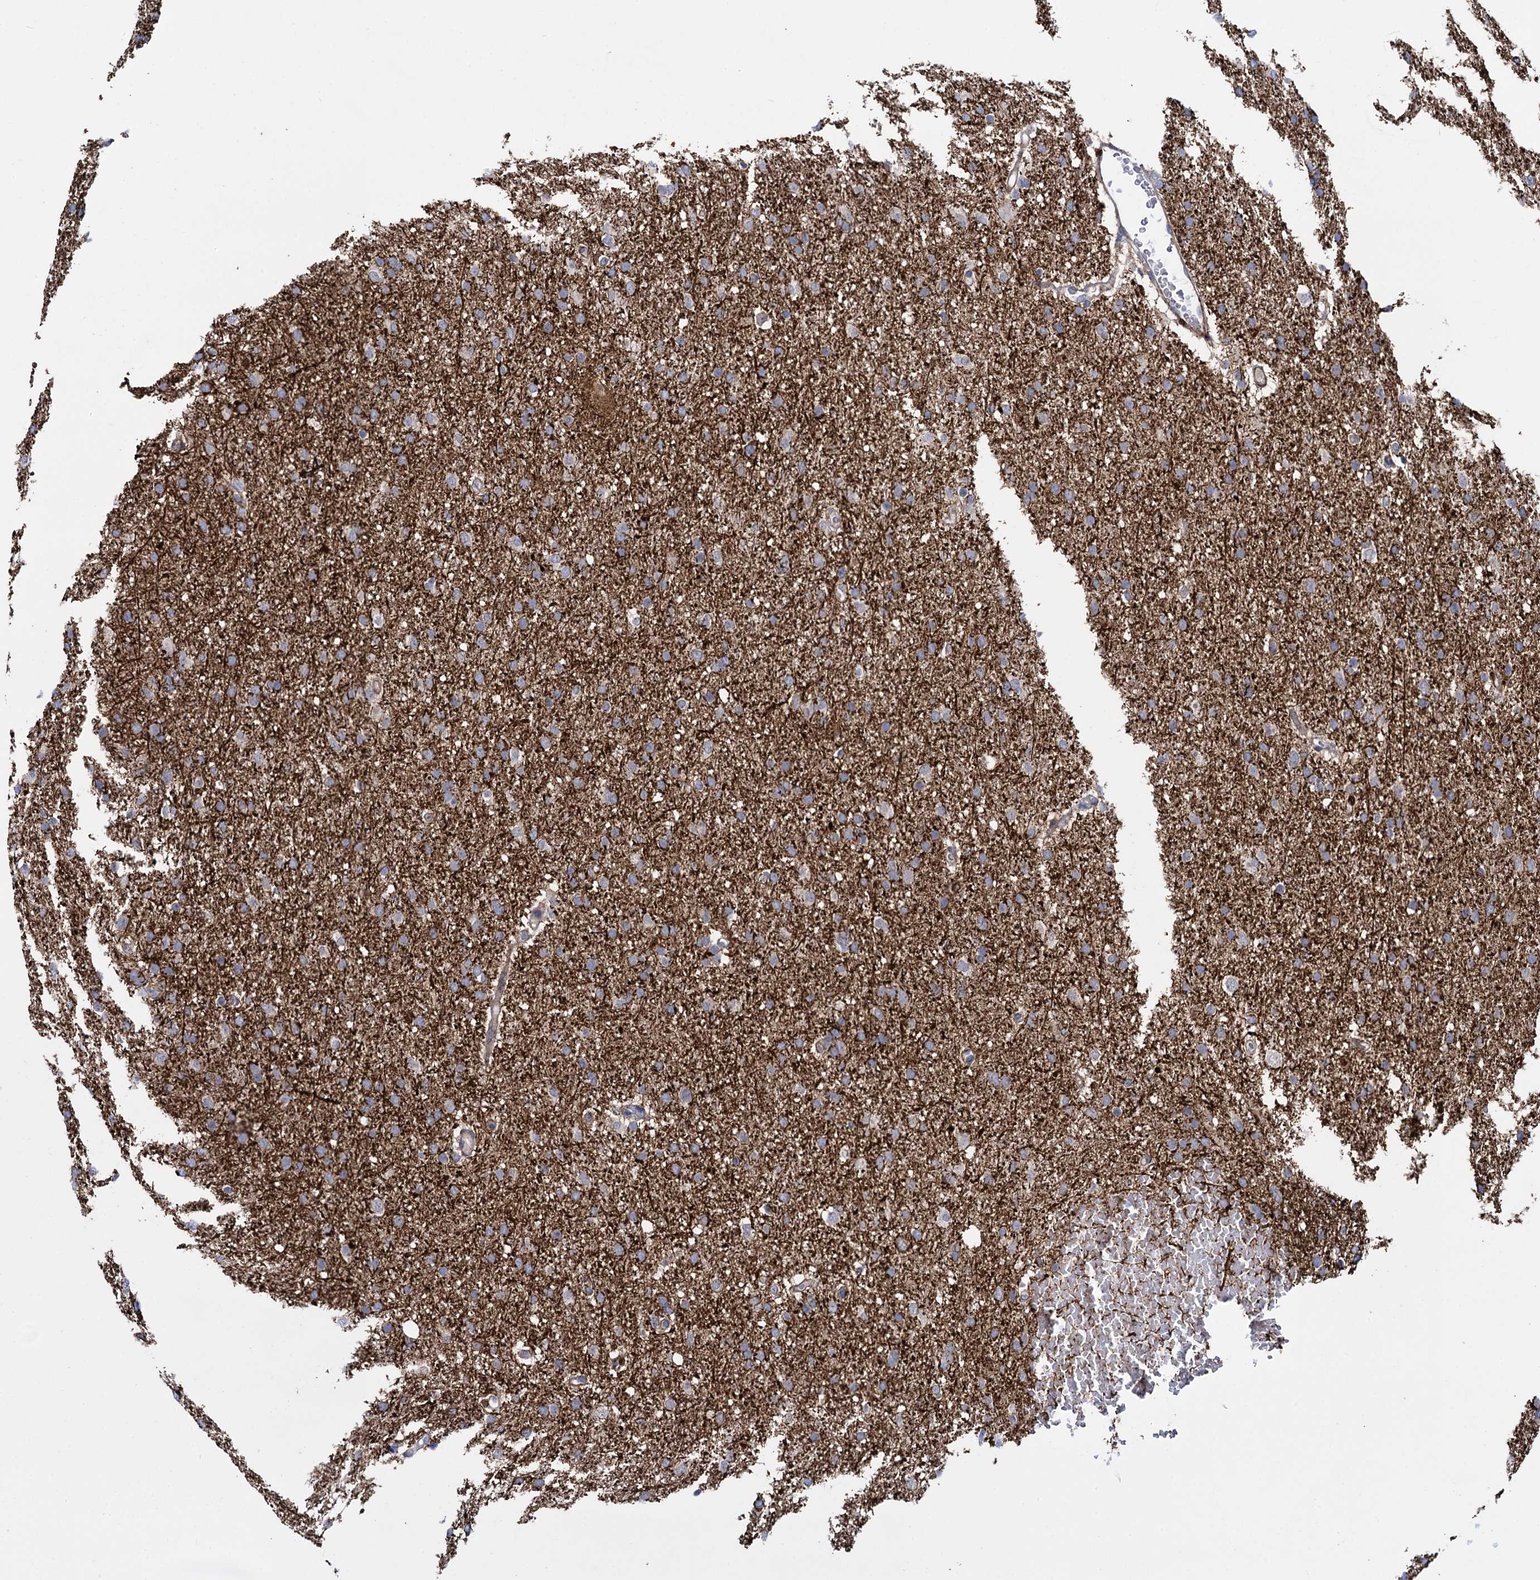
{"staining": {"intensity": "weak", "quantity": ">75%", "location": "cytoplasmic/membranous"}, "tissue": "glioma", "cell_type": "Tumor cells", "image_type": "cancer", "snomed": [{"axis": "morphology", "description": "Glioma, malignant, High grade"}, {"axis": "topography", "description": "Cerebral cortex"}], "caption": "IHC image of high-grade glioma (malignant) stained for a protein (brown), which exhibits low levels of weak cytoplasmic/membranous expression in approximately >75% of tumor cells.", "gene": "SNCG", "patient": {"sex": "female", "age": 36}}